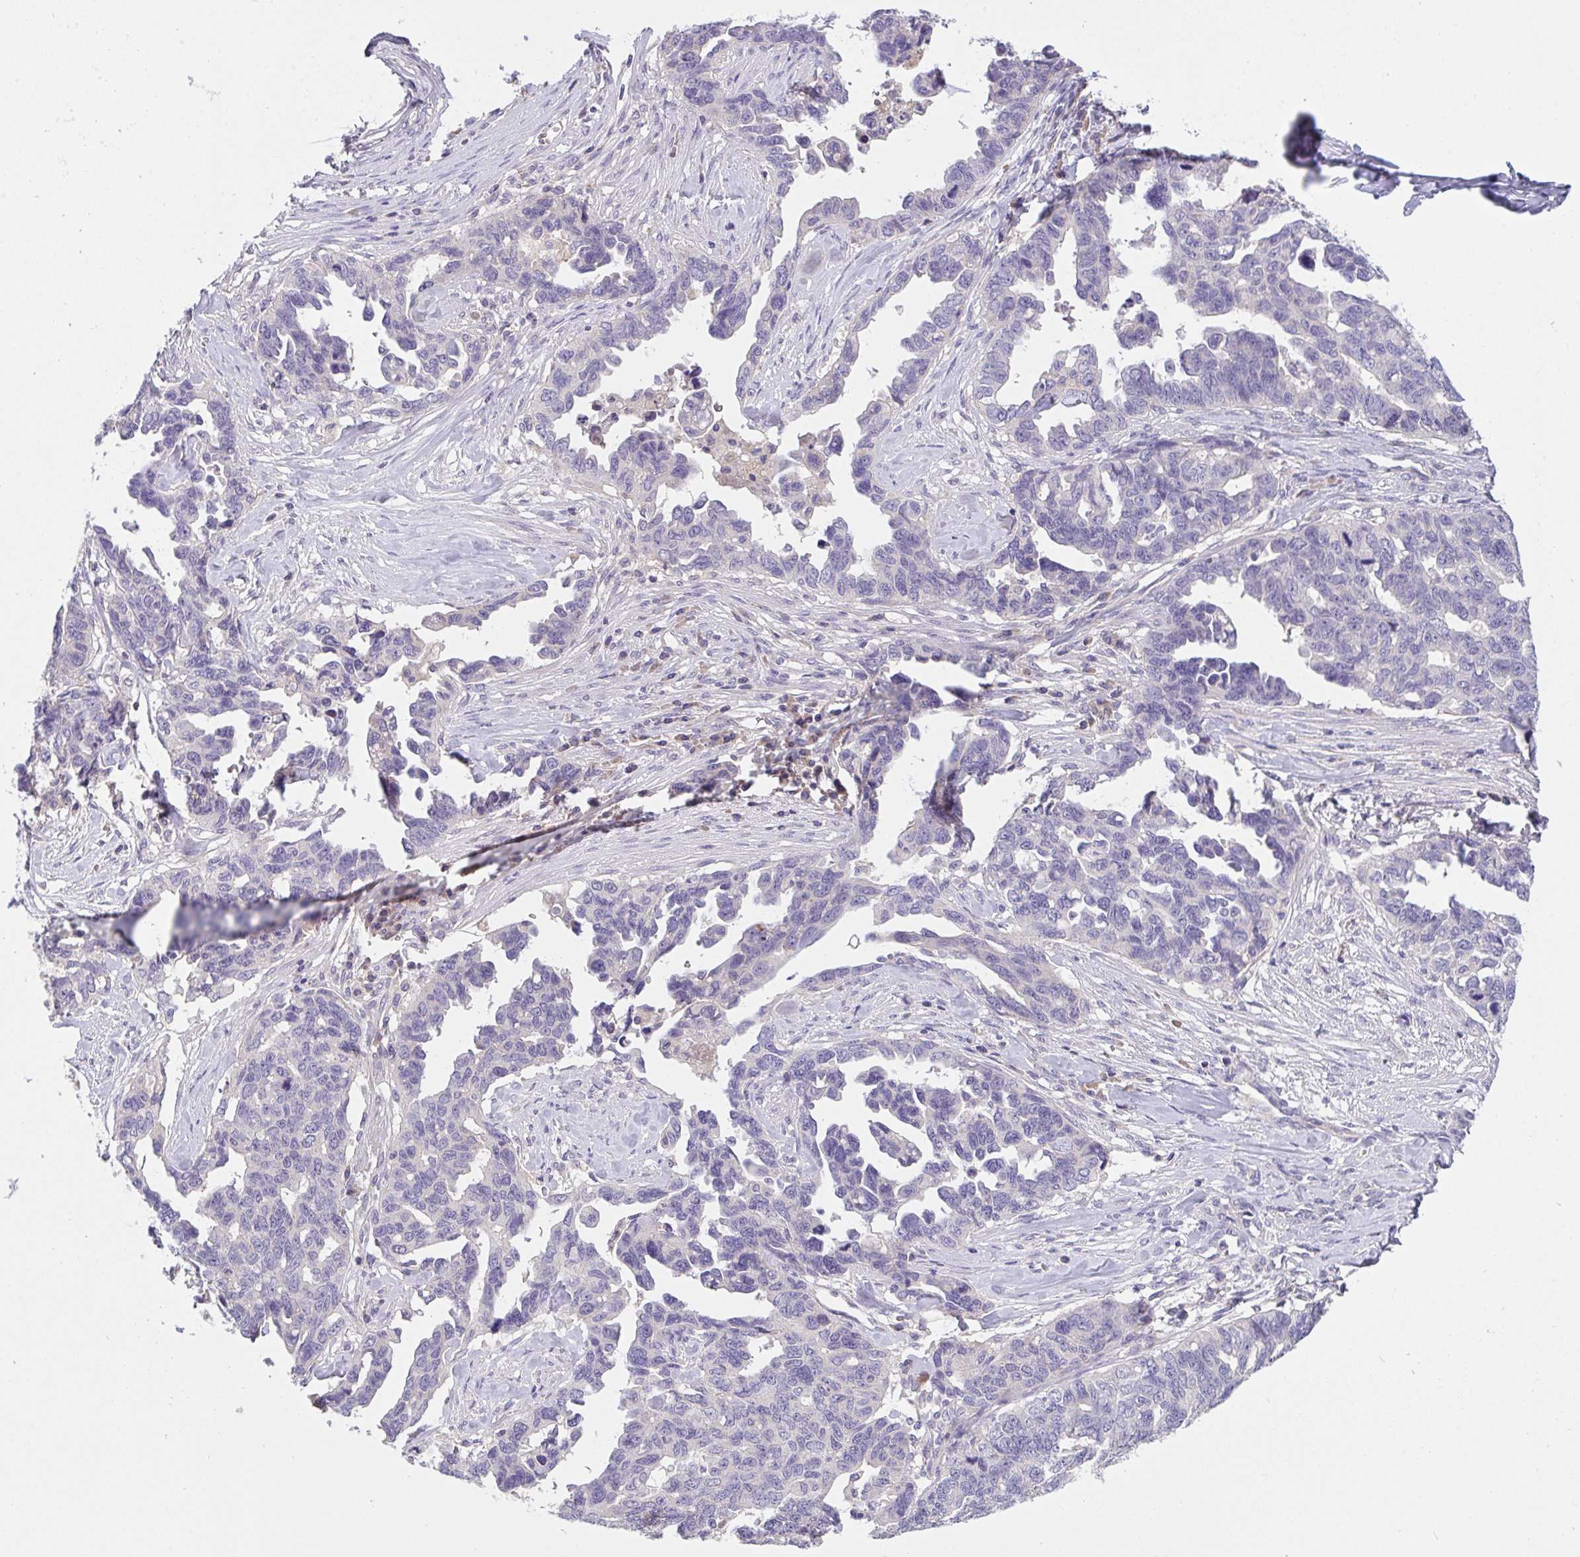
{"staining": {"intensity": "negative", "quantity": "none", "location": "none"}, "tissue": "ovarian cancer", "cell_type": "Tumor cells", "image_type": "cancer", "snomed": [{"axis": "morphology", "description": "Cystadenocarcinoma, serous, NOS"}, {"axis": "topography", "description": "Ovary"}], "caption": "The micrograph demonstrates no significant positivity in tumor cells of ovarian cancer.", "gene": "ZNF581", "patient": {"sex": "female", "age": 69}}